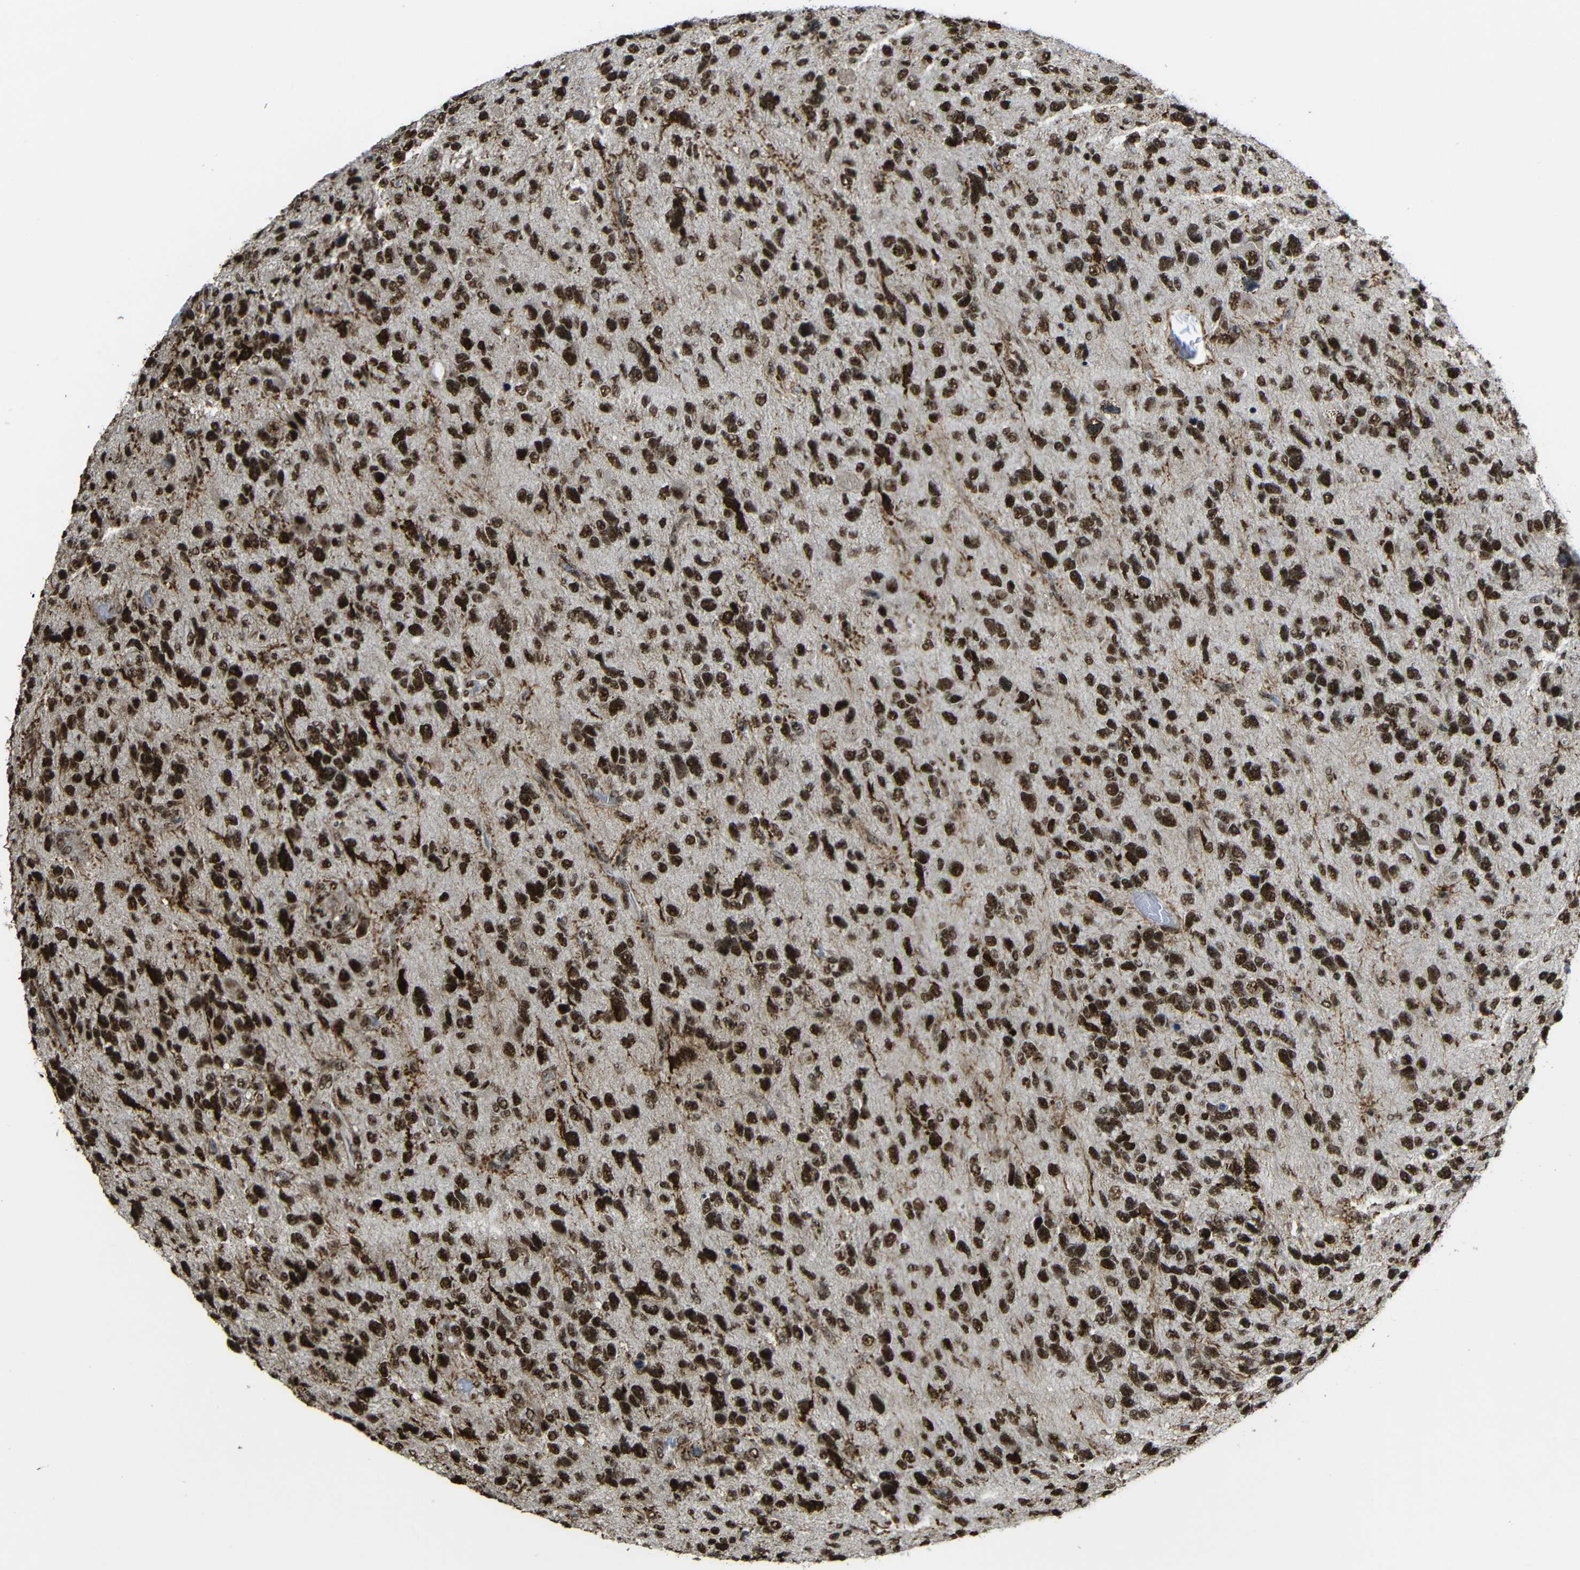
{"staining": {"intensity": "strong", "quantity": ">75%", "location": "nuclear"}, "tissue": "glioma", "cell_type": "Tumor cells", "image_type": "cancer", "snomed": [{"axis": "morphology", "description": "Glioma, malignant, High grade"}, {"axis": "topography", "description": "Brain"}], "caption": "There is high levels of strong nuclear positivity in tumor cells of malignant glioma (high-grade), as demonstrated by immunohistochemical staining (brown color).", "gene": "TCF7L2", "patient": {"sex": "female", "age": 58}}